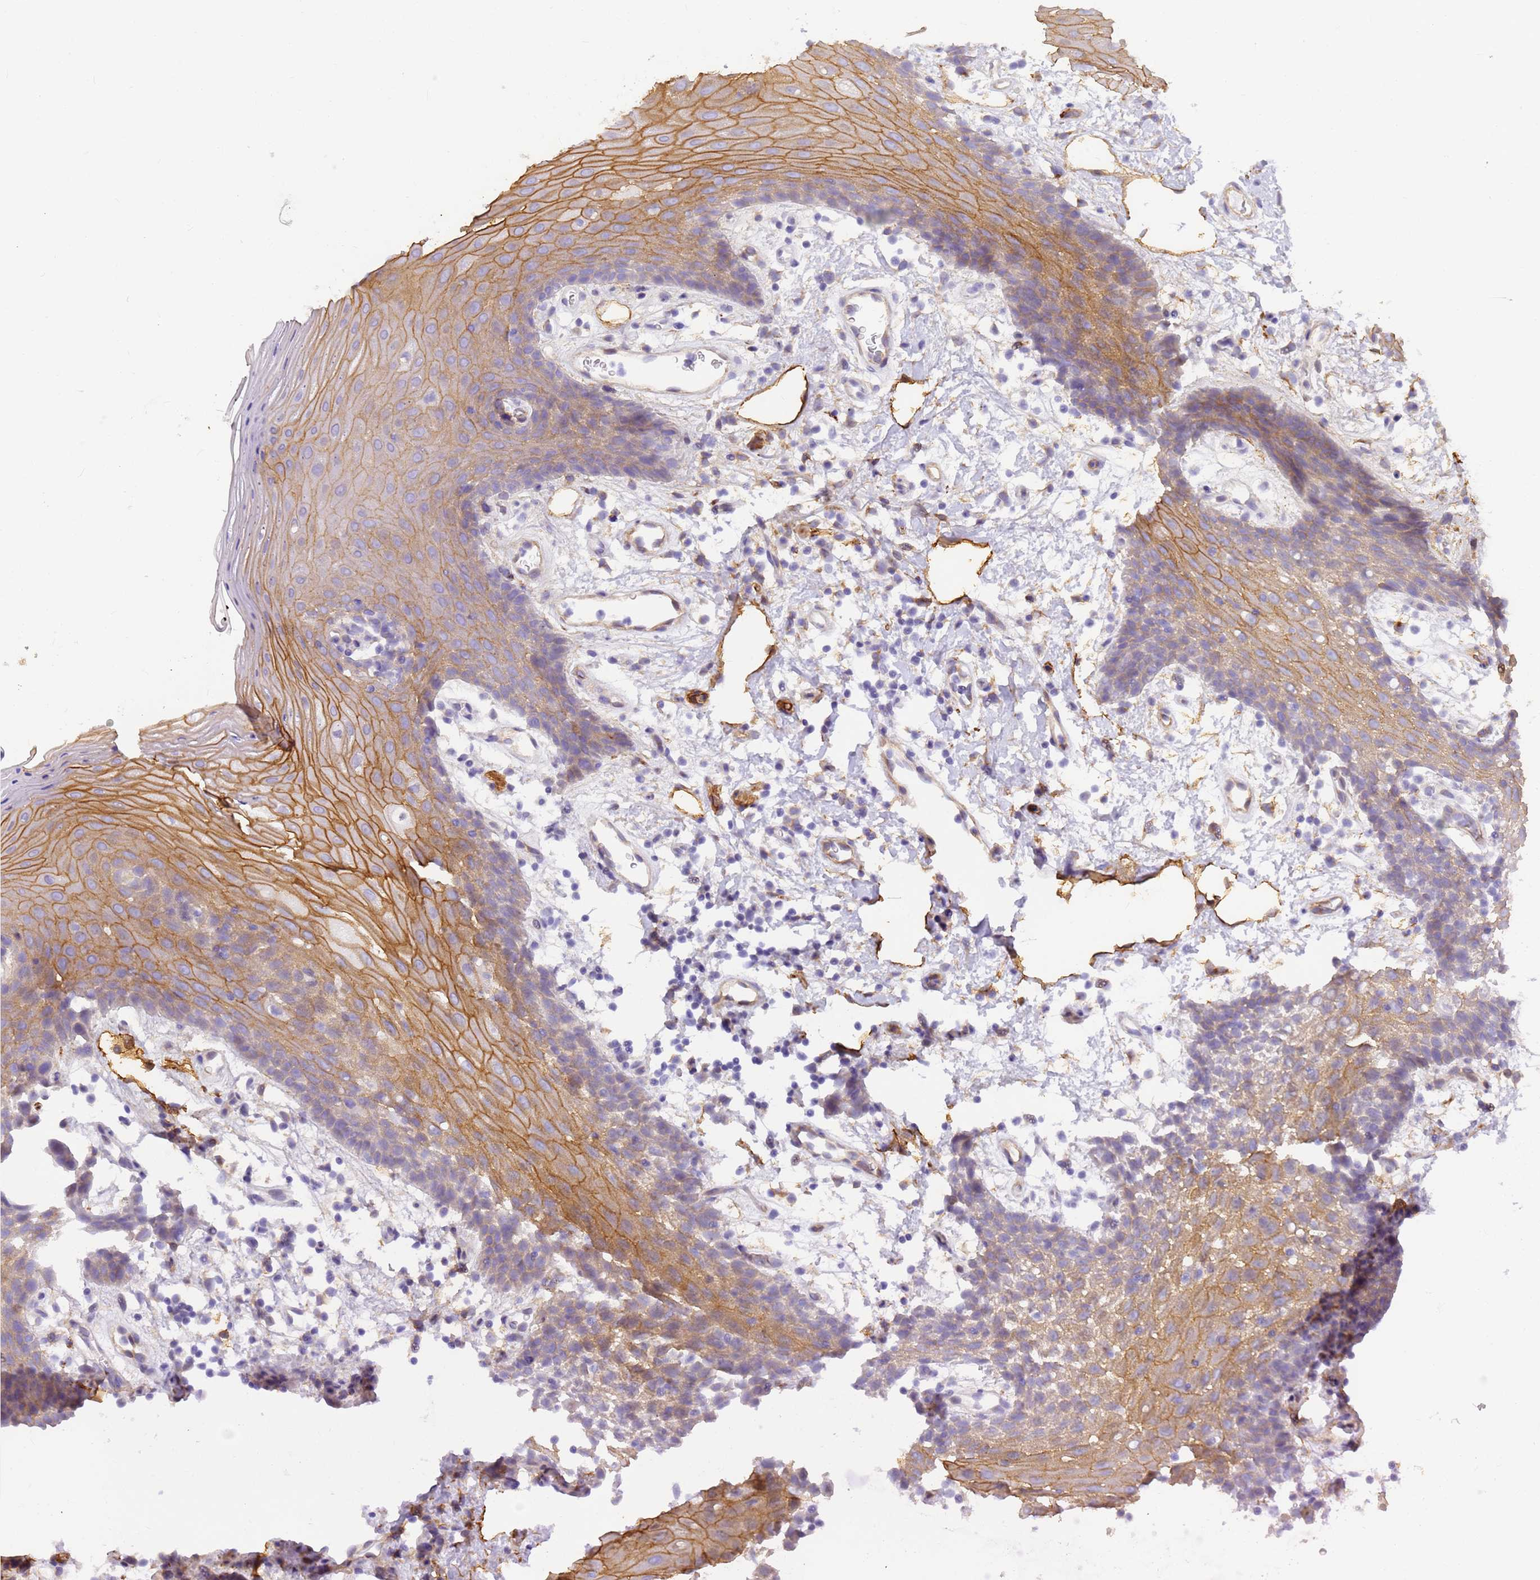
{"staining": {"intensity": "moderate", "quantity": ">75%", "location": "cytoplasmic/membranous"}, "tissue": "oral mucosa", "cell_type": "Squamous epithelial cells", "image_type": "normal", "snomed": [{"axis": "morphology", "description": "Normal tissue, NOS"}, {"axis": "topography", "description": "Oral tissue"}, {"axis": "topography", "description": "Tounge, NOS"}], "caption": "Squamous epithelial cells demonstrate medium levels of moderate cytoplasmic/membranous positivity in approximately >75% of cells in normal oral mucosa.", "gene": "MVB12A", "patient": {"sex": "female", "age": 59}}